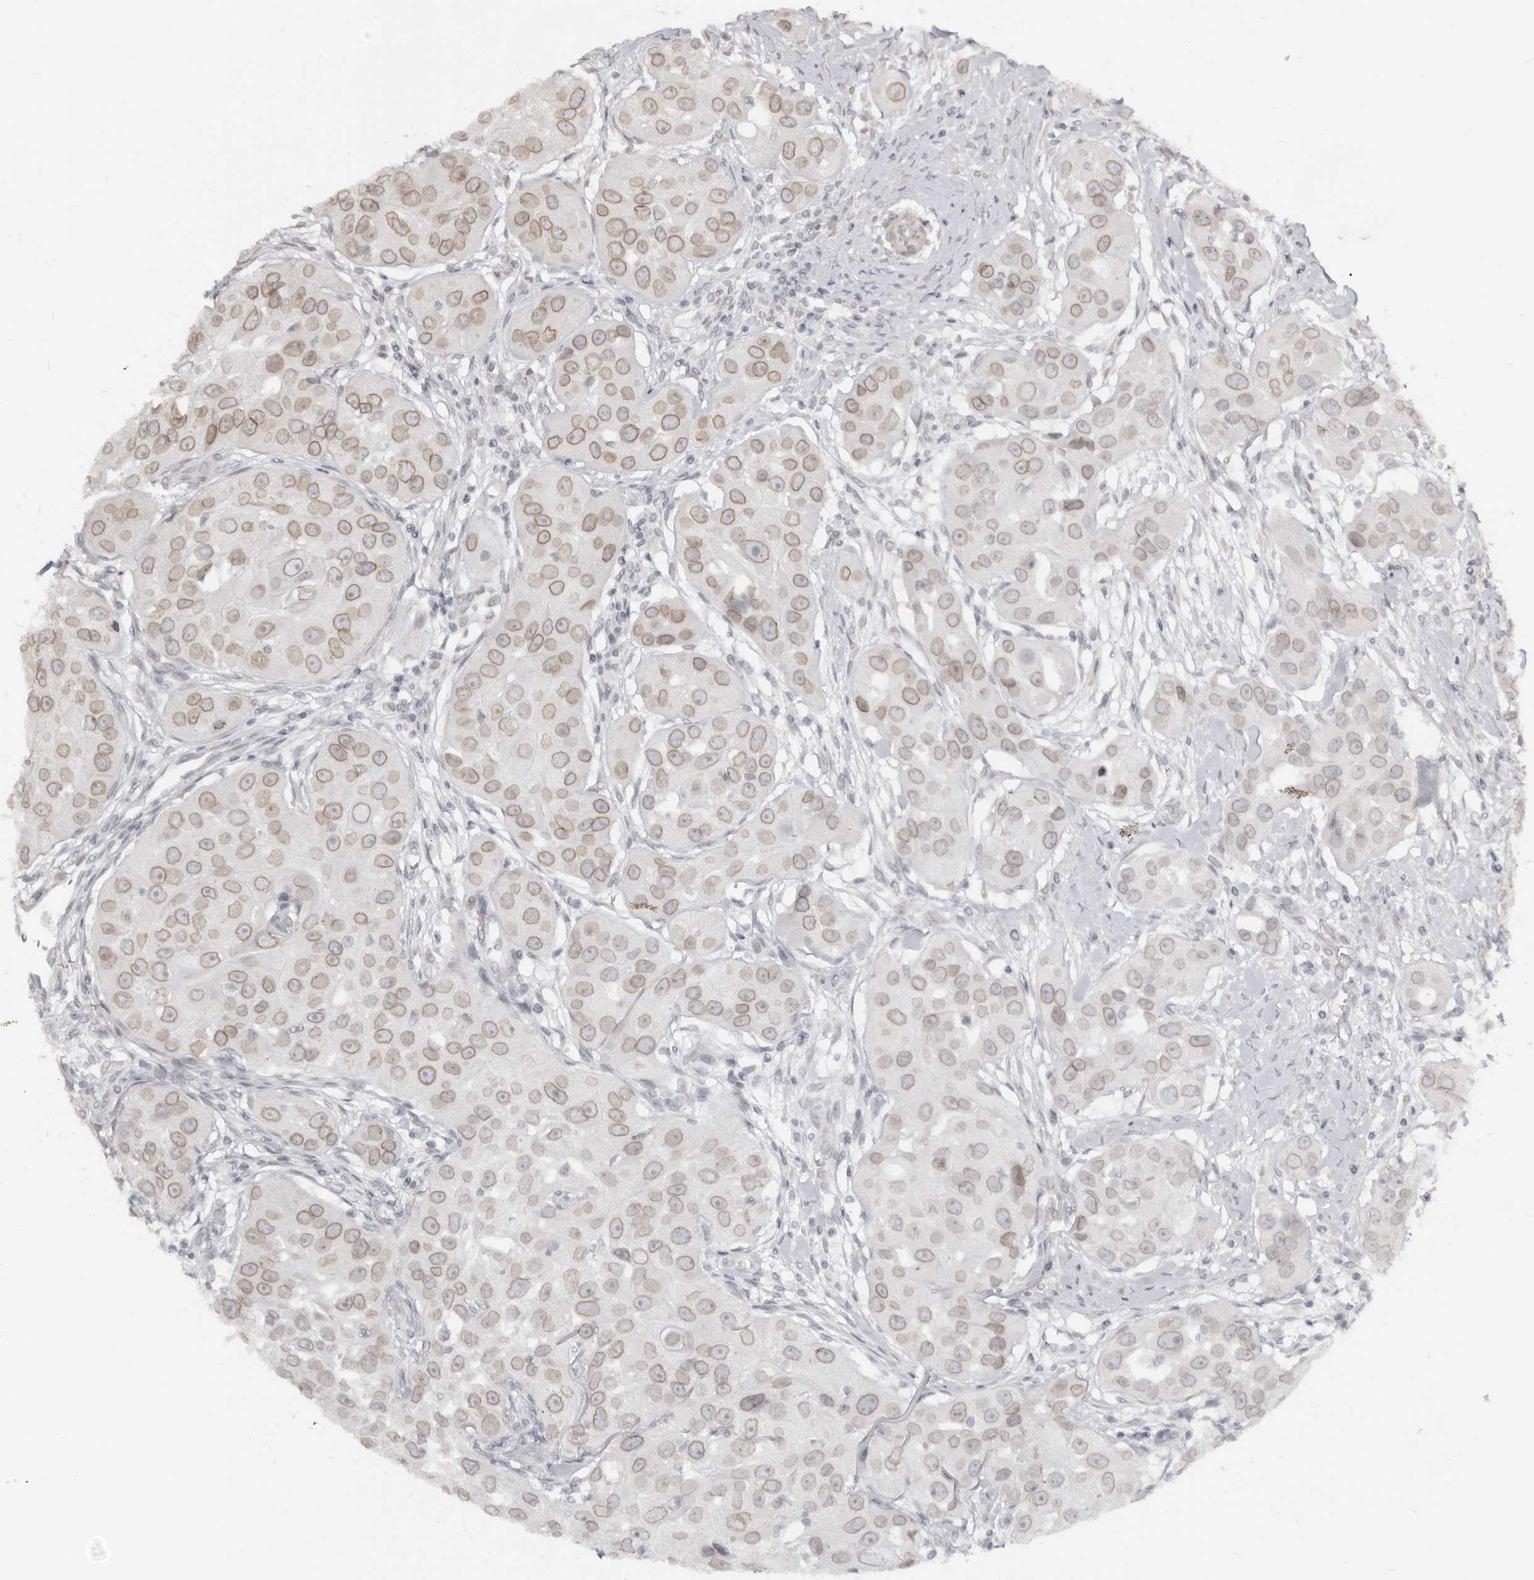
{"staining": {"intensity": "moderate", "quantity": ">75%", "location": "cytoplasmic/membranous,nuclear"}, "tissue": "head and neck cancer", "cell_type": "Tumor cells", "image_type": "cancer", "snomed": [{"axis": "morphology", "description": "Normal tissue, NOS"}, {"axis": "morphology", "description": "Squamous cell carcinoma, NOS"}, {"axis": "topography", "description": "Skeletal muscle"}, {"axis": "topography", "description": "Head-Neck"}], "caption": "Approximately >75% of tumor cells in head and neck squamous cell carcinoma display moderate cytoplasmic/membranous and nuclear protein positivity as visualized by brown immunohistochemical staining.", "gene": "NUP153", "patient": {"sex": "male", "age": 51}}